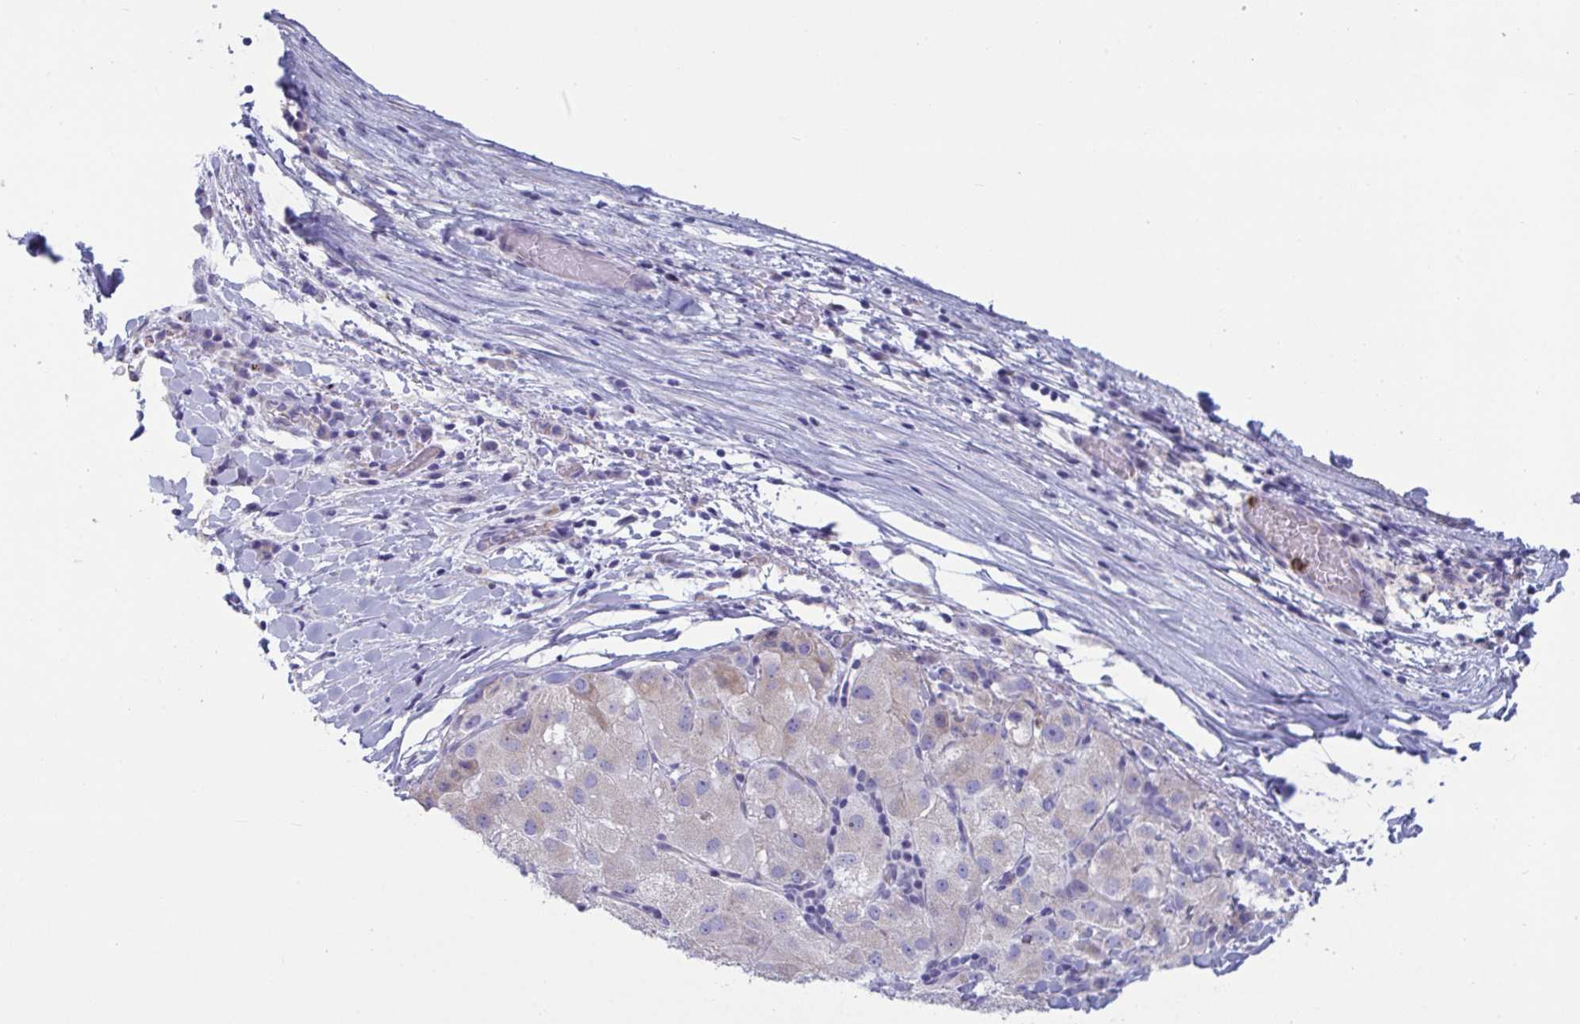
{"staining": {"intensity": "negative", "quantity": "none", "location": "none"}, "tissue": "liver cancer", "cell_type": "Tumor cells", "image_type": "cancer", "snomed": [{"axis": "morphology", "description": "Carcinoma, Hepatocellular, NOS"}, {"axis": "topography", "description": "Liver"}], "caption": "Hepatocellular carcinoma (liver) stained for a protein using immunohistochemistry reveals no positivity tumor cells.", "gene": "TAS2R38", "patient": {"sex": "male", "age": 80}}